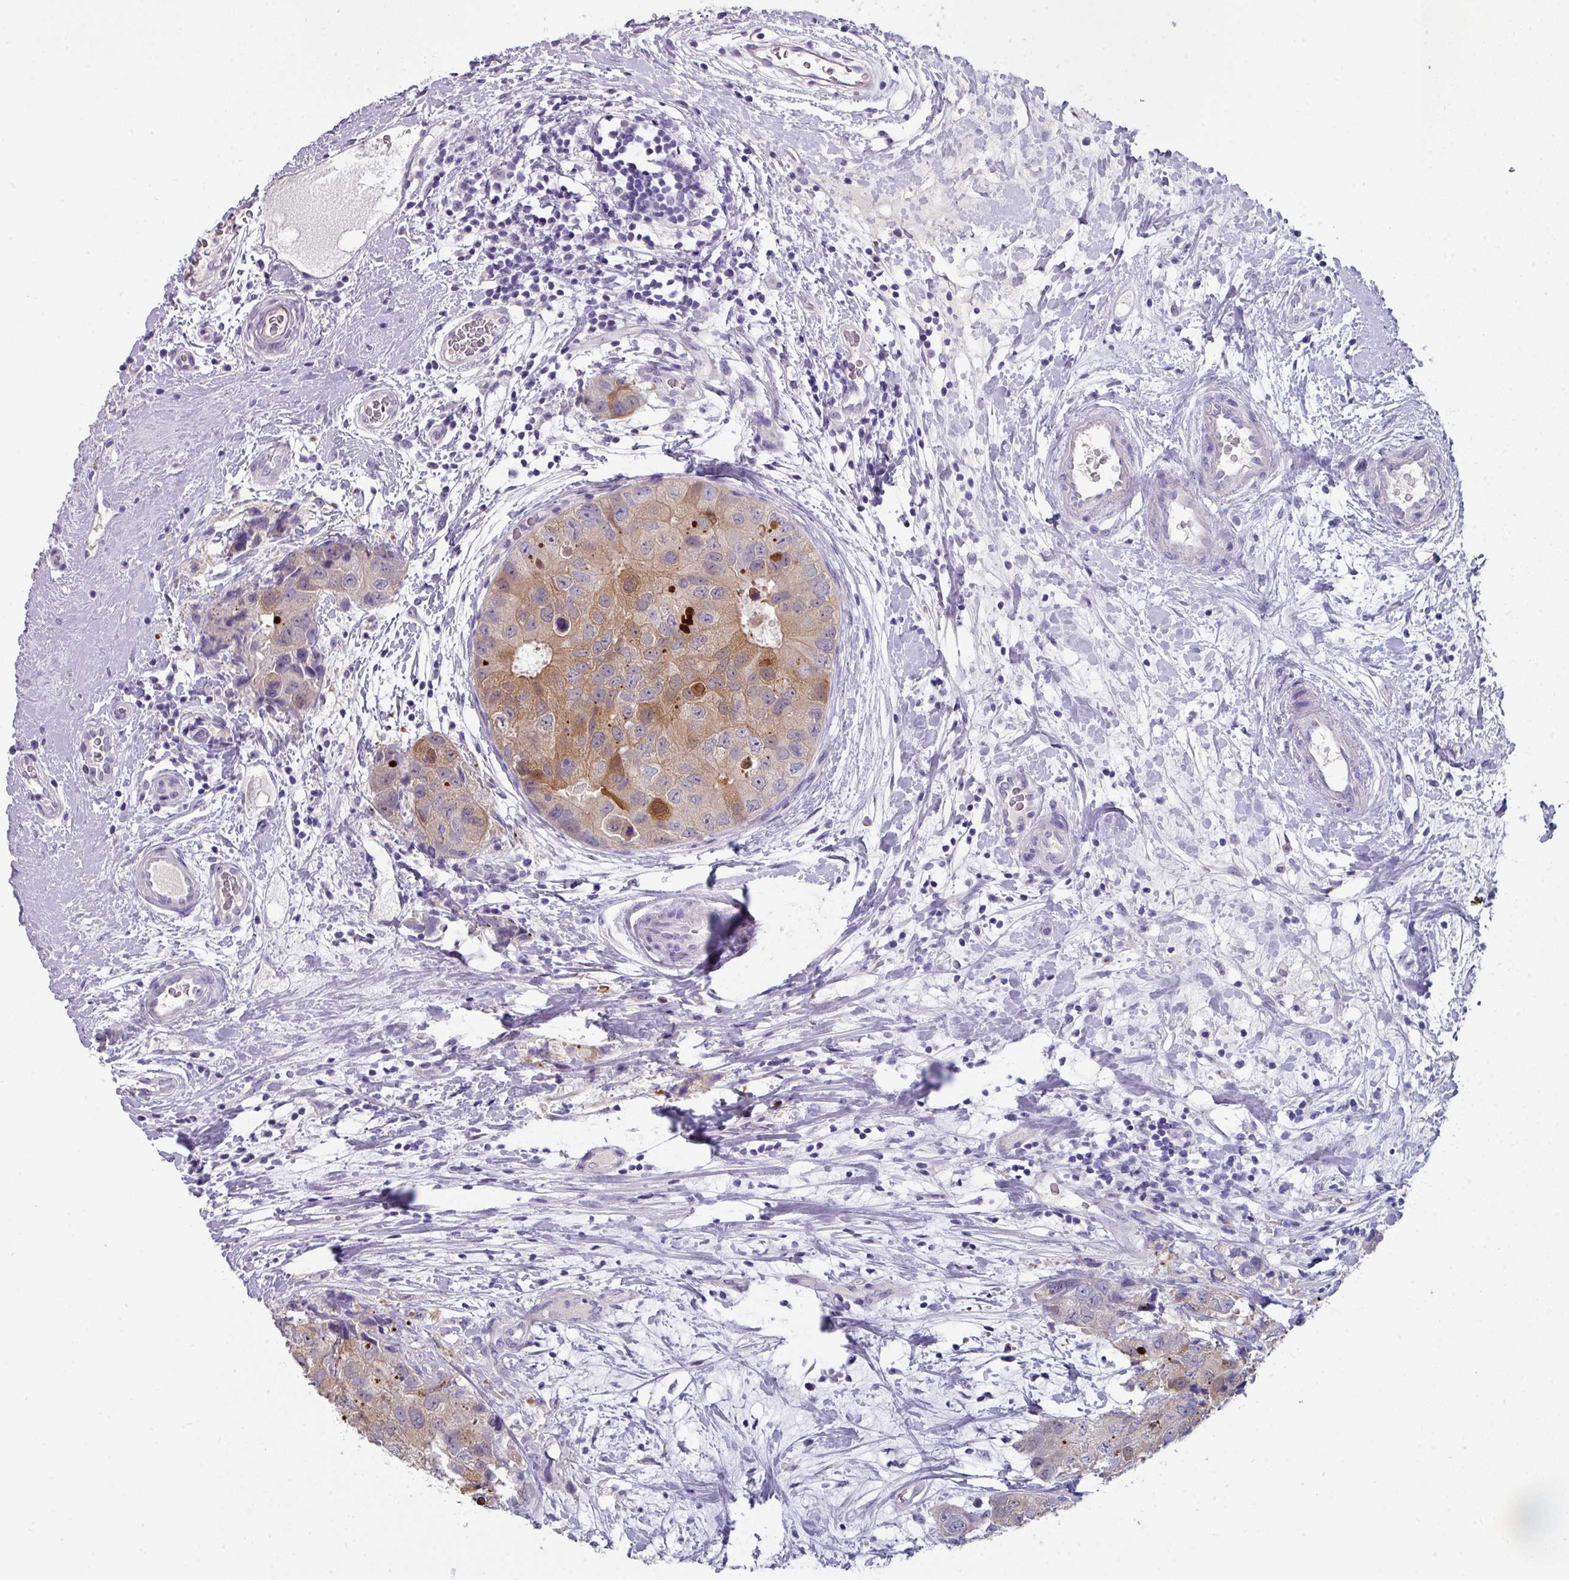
{"staining": {"intensity": "moderate", "quantity": "25%-75%", "location": "cytoplasmic/membranous,nuclear"}, "tissue": "breast cancer", "cell_type": "Tumor cells", "image_type": "cancer", "snomed": [{"axis": "morphology", "description": "Duct carcinoma"}, {"axis": "topography", "description": "Breast"}], "caption": "Invasive ductal carcinoma (breast) stained with a protein marker exhibits moderate staining in tumor cells.", "gene": "DEFB115", "patient": {"sex": "female", "age": 62}}